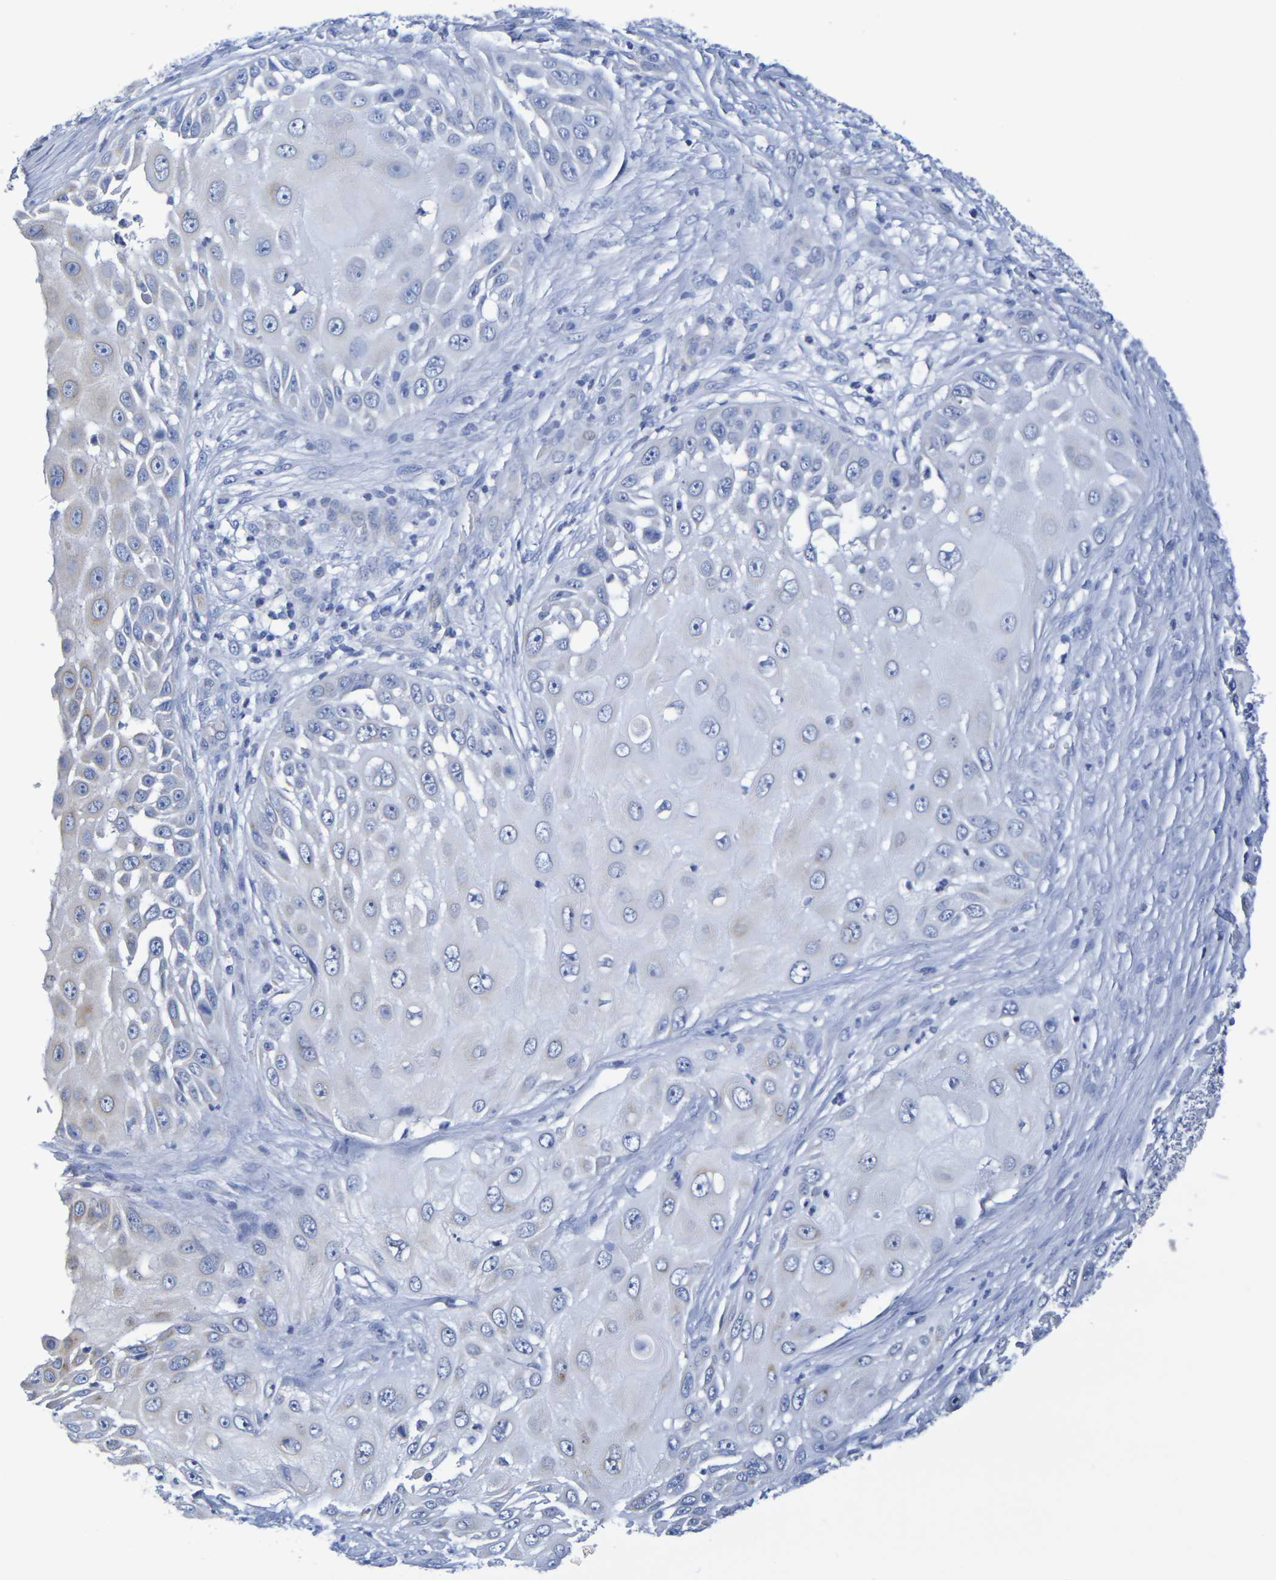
{"staining": {"intensity": "negative", "quantity": "none", "location": "none"}, "tissue": "skin cancer", "cell_type": "Tumor cells", "image_type": "cancer", "snomed": [{"axis": "morphology", "description": "Squamous cell carcinoma, NOS"}, {"axis": "topography", "description": "Skin"}], "caption": "Skin cancer (squamous cell carcinoma) was stained to show a protein in brown. There is no significant staining in tumor cells. (DAB (3,3'-diaminobenzidine) IHC visualized using brightfield microscopy, high magnification).", "gene": "TMCC3", "patient": {"sex": "female", "age": 44}}